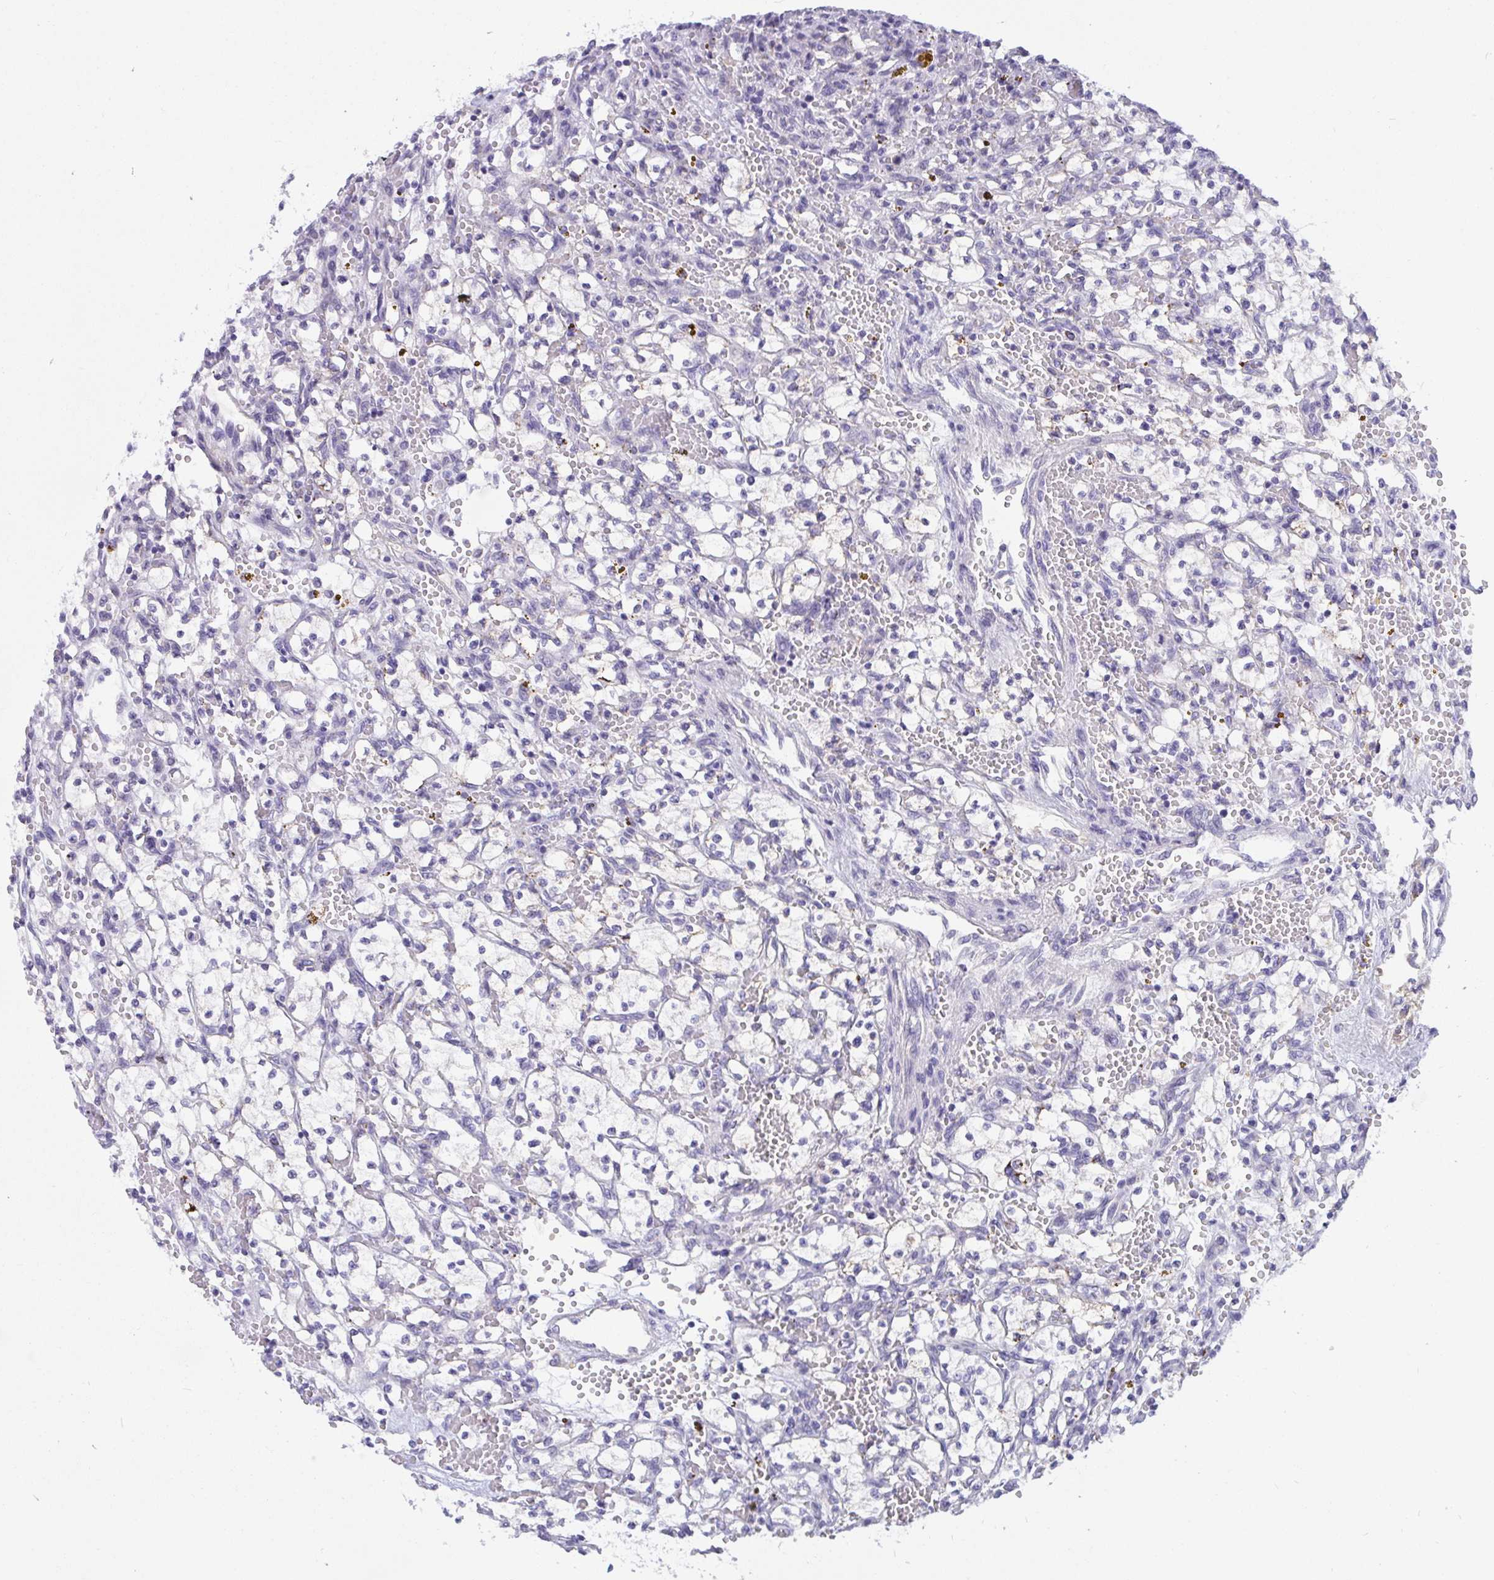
{"staining": {"intensity": "negative", "quantity": "none", "location": "none"}, "tissue": "renal cancer", "cell_type": "Tumor cells", "image_type": "cancer", "snomed": [{"axis": "morphology", "description": "Adenocarcinoma, NOS"}, {"axis": "topography", "description": "Kidney"}], "caption": "IHC micrograph of neoplastic tissue: renal adenocarcinoma stained with DAB (3,3'-diaminobenzidine) reveals no significant protein expression in tumor cells.", "gene": "SEMA6B", "patient": {"sex": "female", "age": 64}}